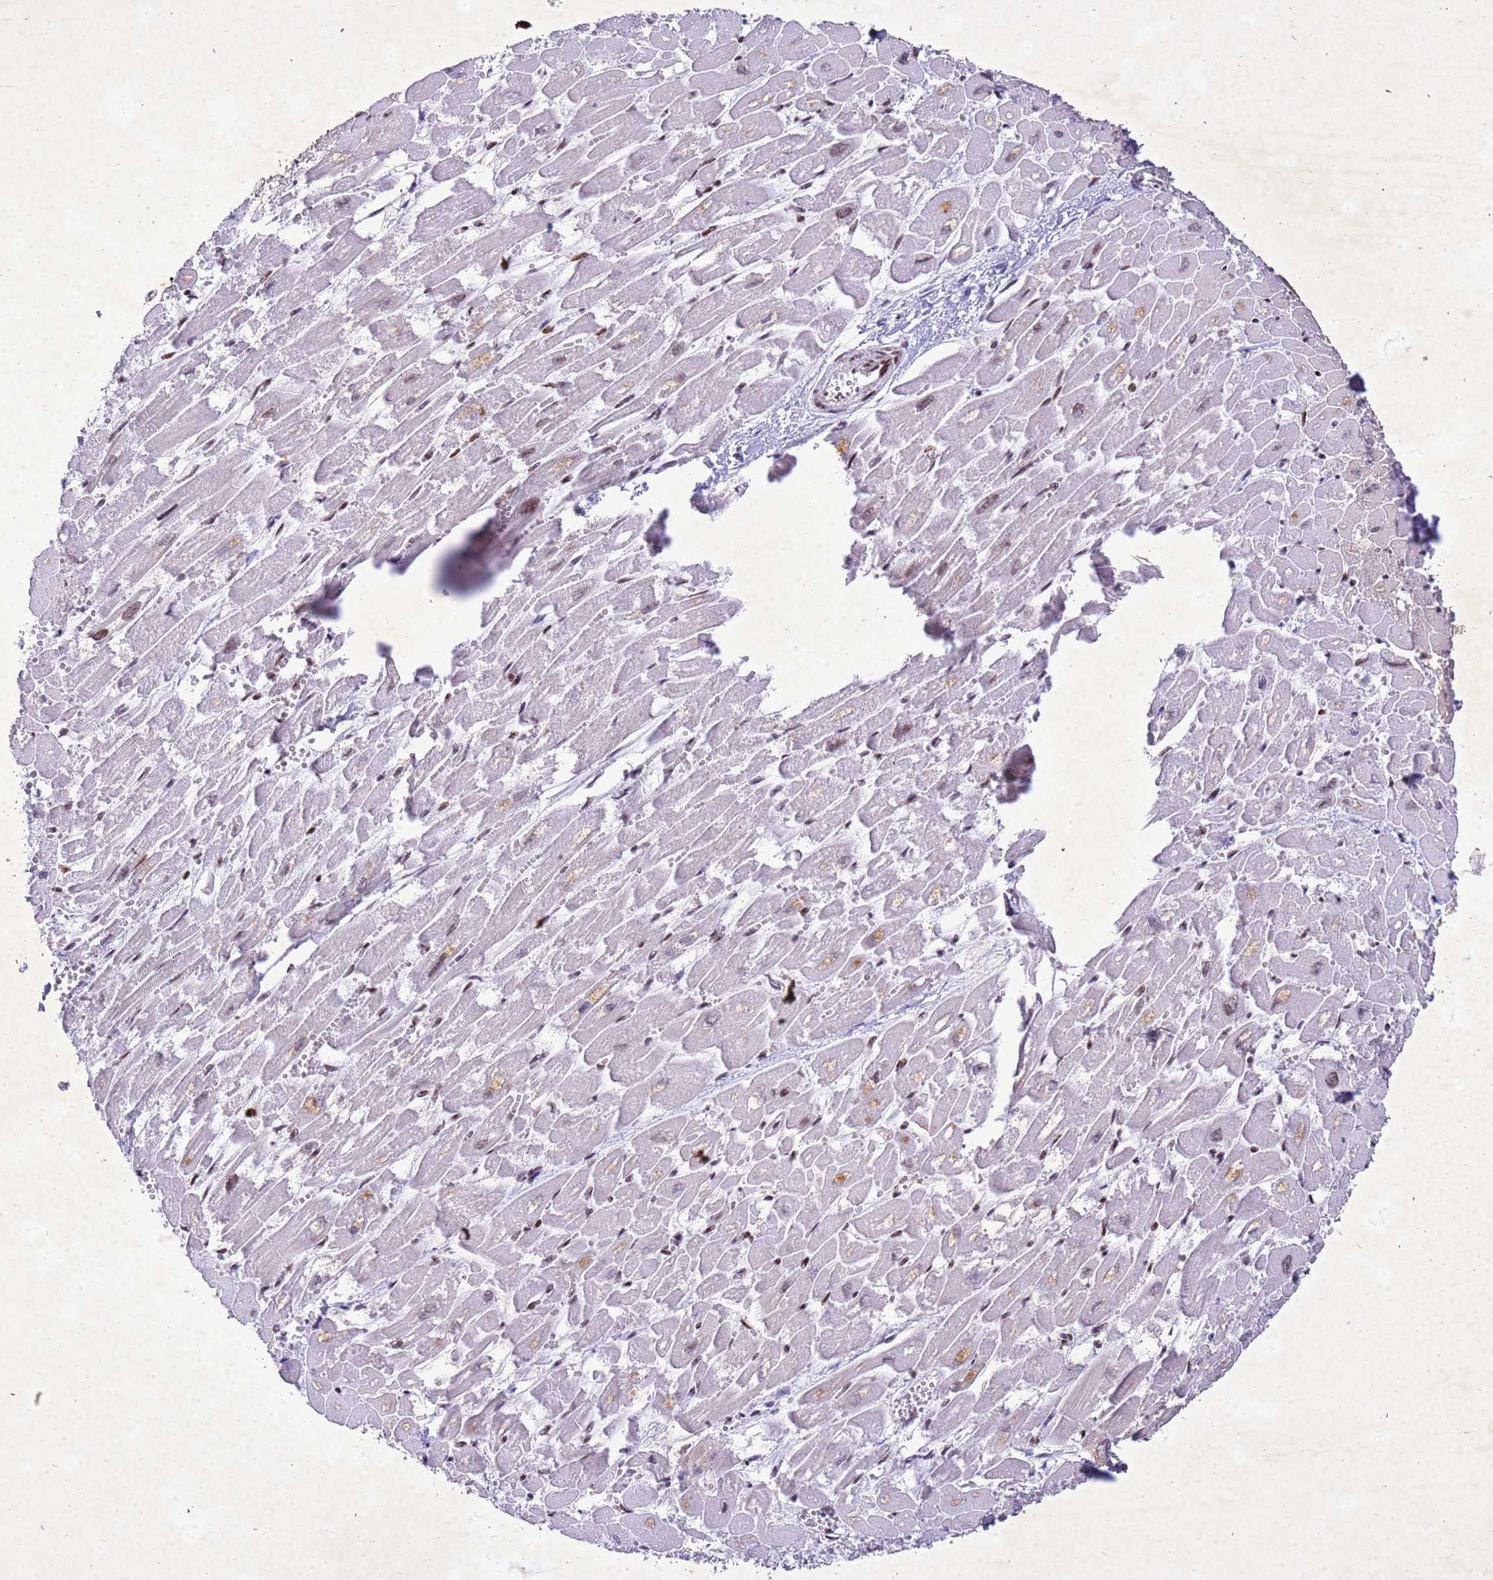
{"staining": {"intensity": "moderate", "quantity": "25%-75%", "location": "cytoplasmic/membranous"}, "tissue": "heart muscle", "cell_type": "Cardiomyocytes", "image_type": "normal", "snomed": [{"axis": "morphology", "description": "Normal tissue, NOS"}, {"axis": "topography", "description": "Heart"}], "caption": "This micrograph exhibits unremarkable heart muscle stained with IHC to label a protein in brown. The cytoplasmic/membranous of cardiomyocytes show moderate positivity for the protein. Nuclei are counter-stained blue.", "gene": "COPS9", "patient": {"sex": "male", "age": 54}}